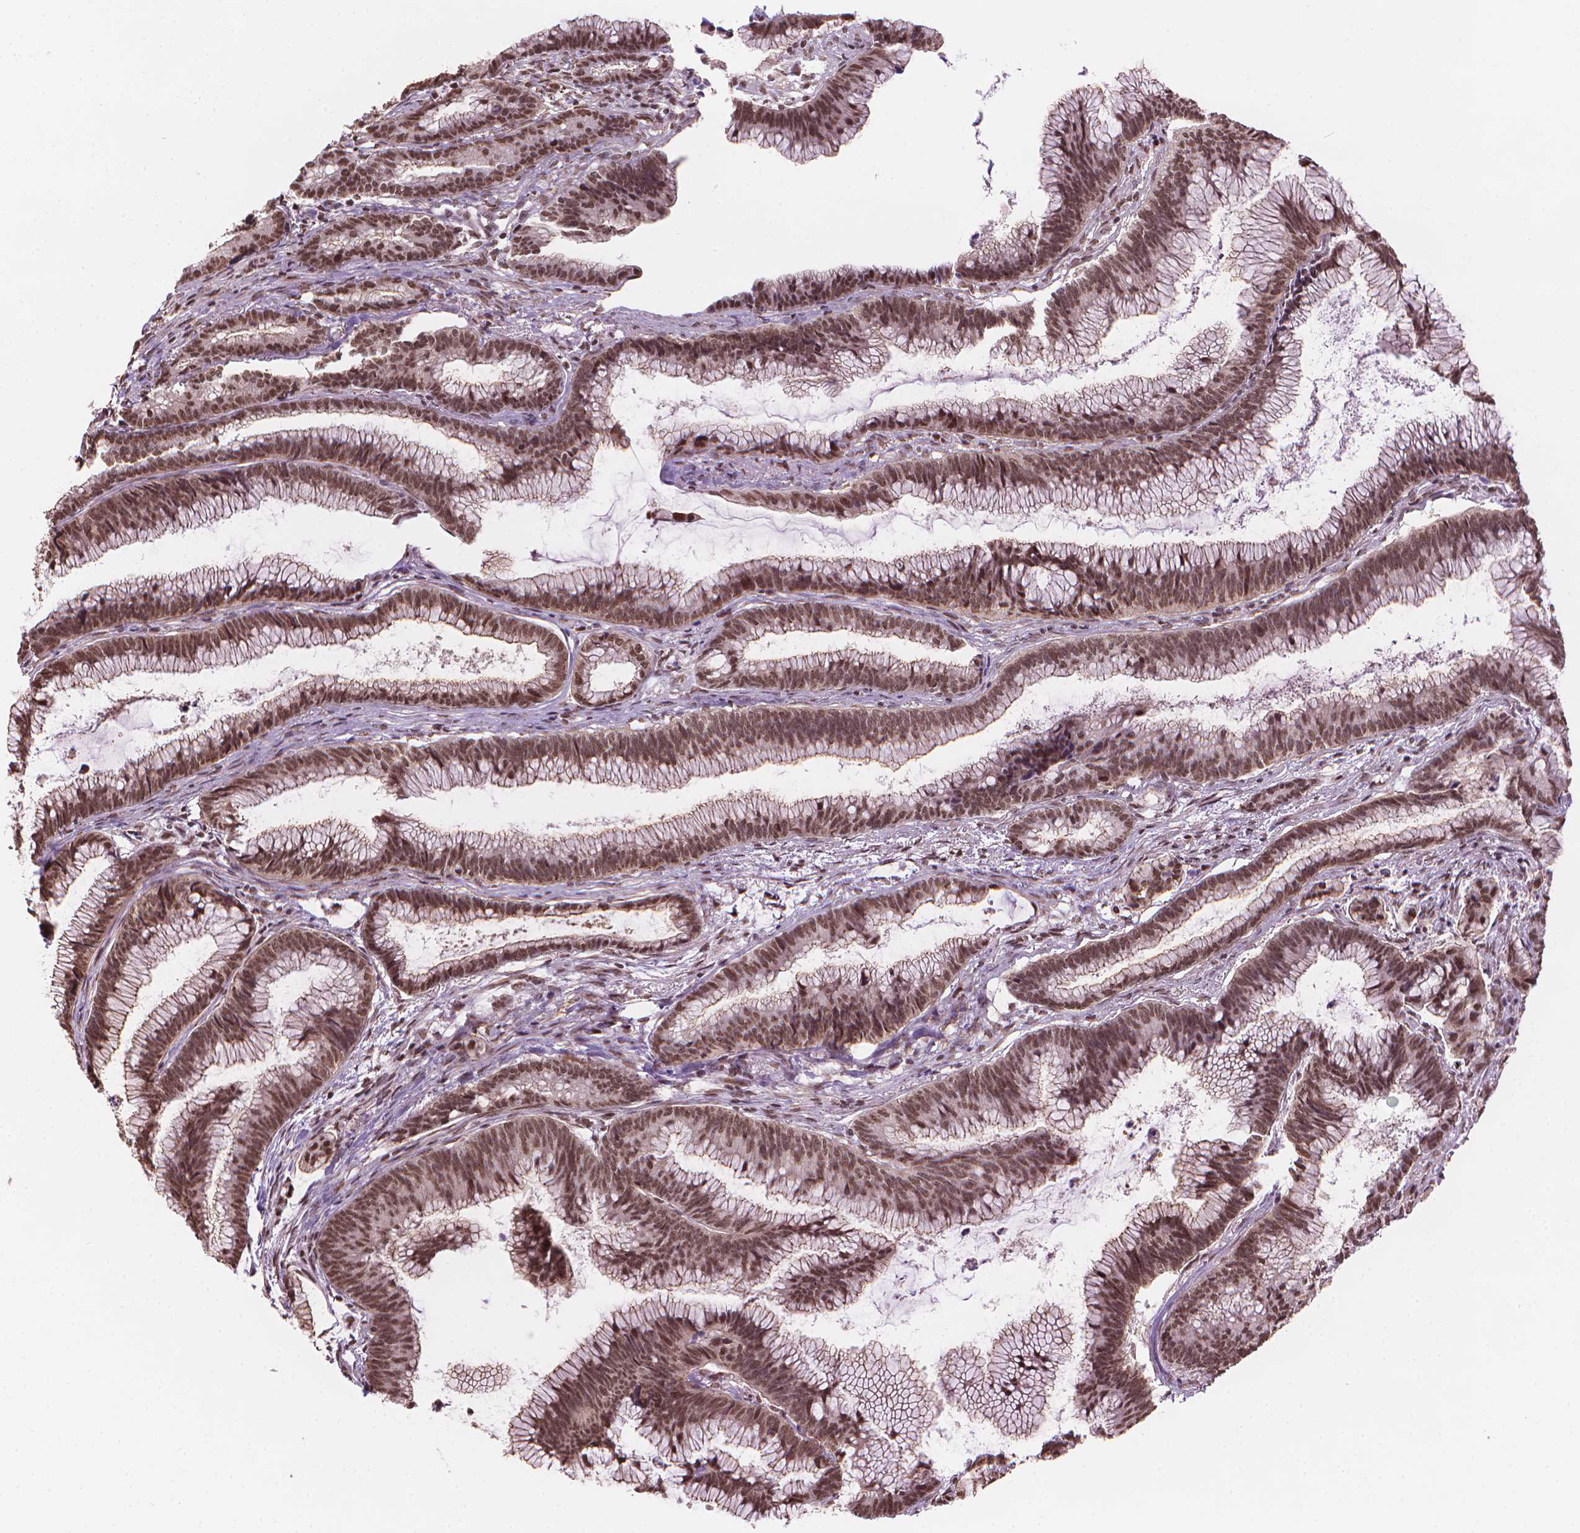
{"staining": {"intensity": "moderate", "quantity": ">75%", "location": "cytoplasmic/membranous,nuclear"}, "tissue": "colorectal cancer", "cell_type": "Tumor cells", "image_type": "cancer", "snomed": [{"axis": "morphology", "description": "Adenocarcinoma, NOS"}, {"axis": "topography", "description": "Colon"}], "caption": "Immunohistochemistry (IHC) (DAB) staining of human colorectal cancer (adenocarcinoma) exhibits moderate cytoplasmic/membranous and nuclear protein expression in about >75% of tumor cells.", "gene": "HOXD4", "patient": {"sex": "female", "age": 78}}